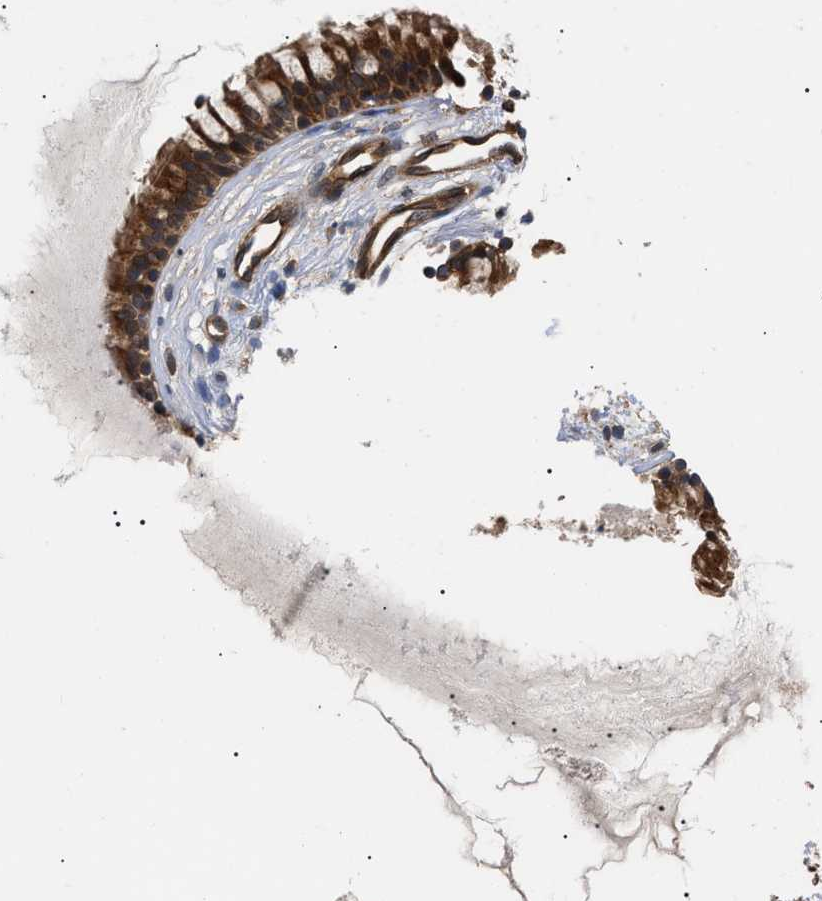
{"staining": {"intensity": "strong", "quantity": ">75%", "location": "cytoplasmic/membranous"}, "tissue": "nasopharynx", "cell_type": "Respiratory epithelial cells", "image_type": "normal", "snomed": [{"axis": "morphology", "description": "Normal tissue, NOS"}, {"axis": "topography", "description": "Nasopharynx"}], "caption": "The image demonstrates a brown stain indicating the presence of a protein in the cytoplasmic/membranous of respiratory epithelial cells in nasopharynx. (brown staining indicates protein expression, while blue staining denotes nuclei).", "gene": "ASTL", "patient": {"sex": "male", "age": 21}}